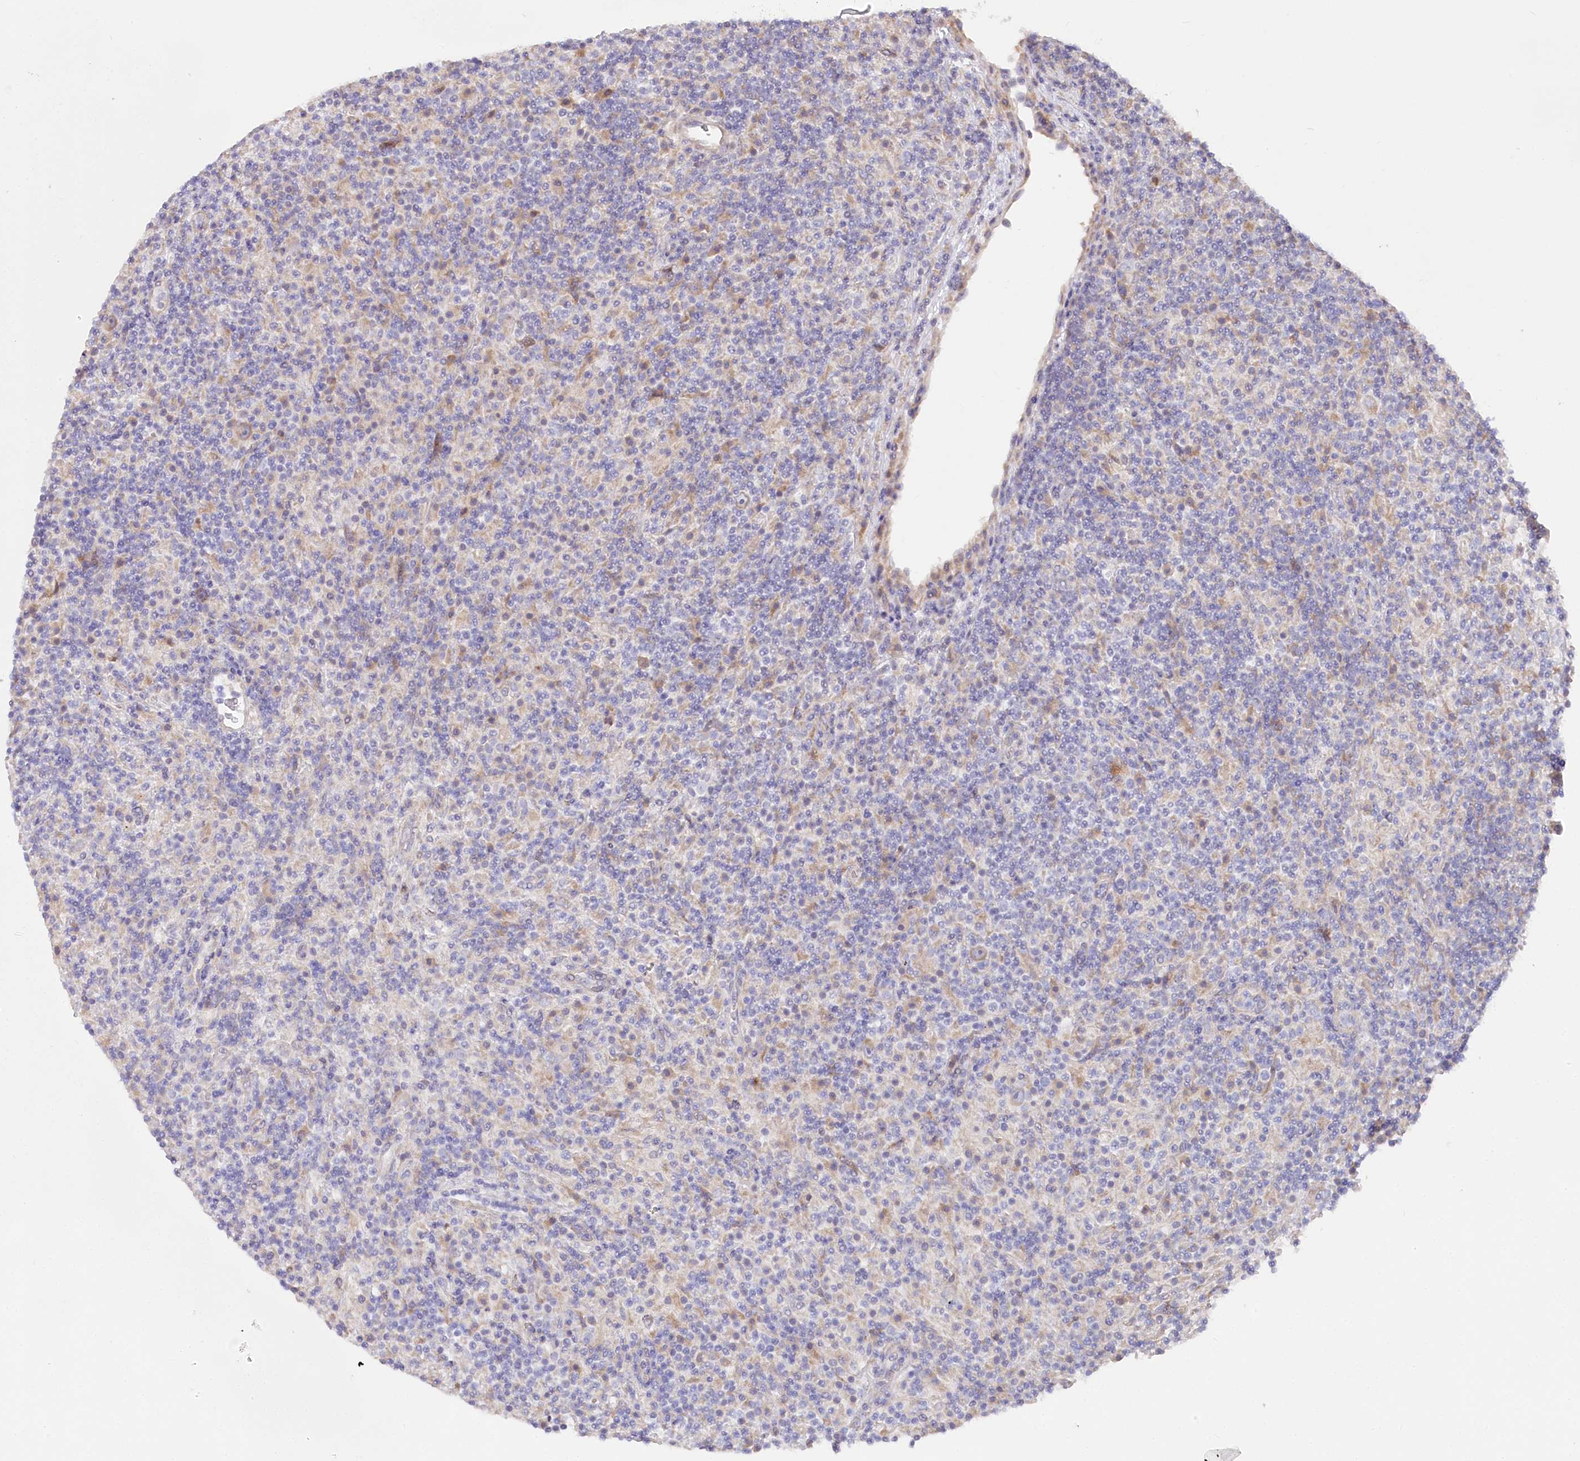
{"staining": {"intensity": "weak", "quantity": "<25%", "location": "cytoplasmic/membranous"}, "tissue": "lymphoma", "cell_type": "Tumor cells", "image_type": "cancer", "snomed": [{"axis": "morphology", "description": "Hodgkin's disease, NOS"}, {"axis": "topography", "description": "Lymph node"}], "caption": "Histopathology image shows no significant protein staining in tumor cells of Hodgkin's disease. (Brightfield microscopy of DAB immunohistochemistry at high magnification).", "gene": "POGLUT1", "patient": {"sex": "male", "age": 70}}